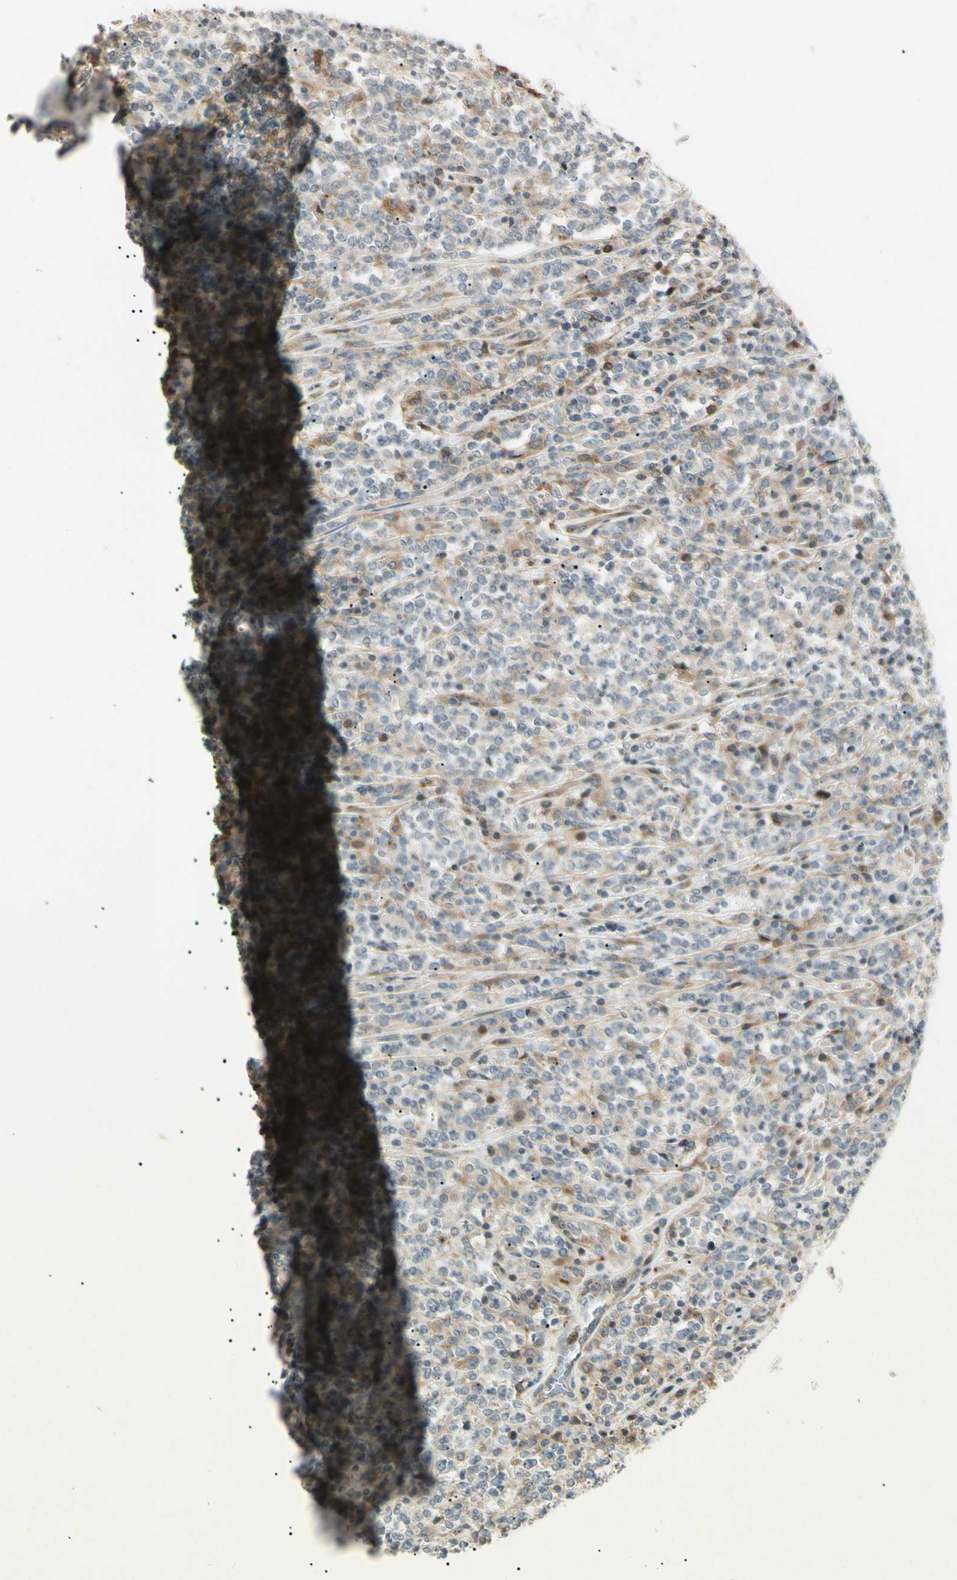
{"staining": {"intensity": "weak", "quantity": "<25%", "location": "cytoplasmic/membranous"}, "tissue": "lymphoma", "cell_type": "Tumor cells", "image_type": "cancer", "snomed": [{"axis": "morphology", "description": "Malignant lymphoma, non-Hodgkin's type, High grade"}, {"axis": "topography", "description": "Soft tissue"}], "caption": "Image shows no protein expression in tumor cells of malignant lymphoma, non-Hodgkin's type (high-grade) tissue. (DAB (3,3'-diaminobenzidine) IHC with hematoxylin counter stain).", "gene": "FNDC3B", "patient": {"sex": "male", "age": 18}}